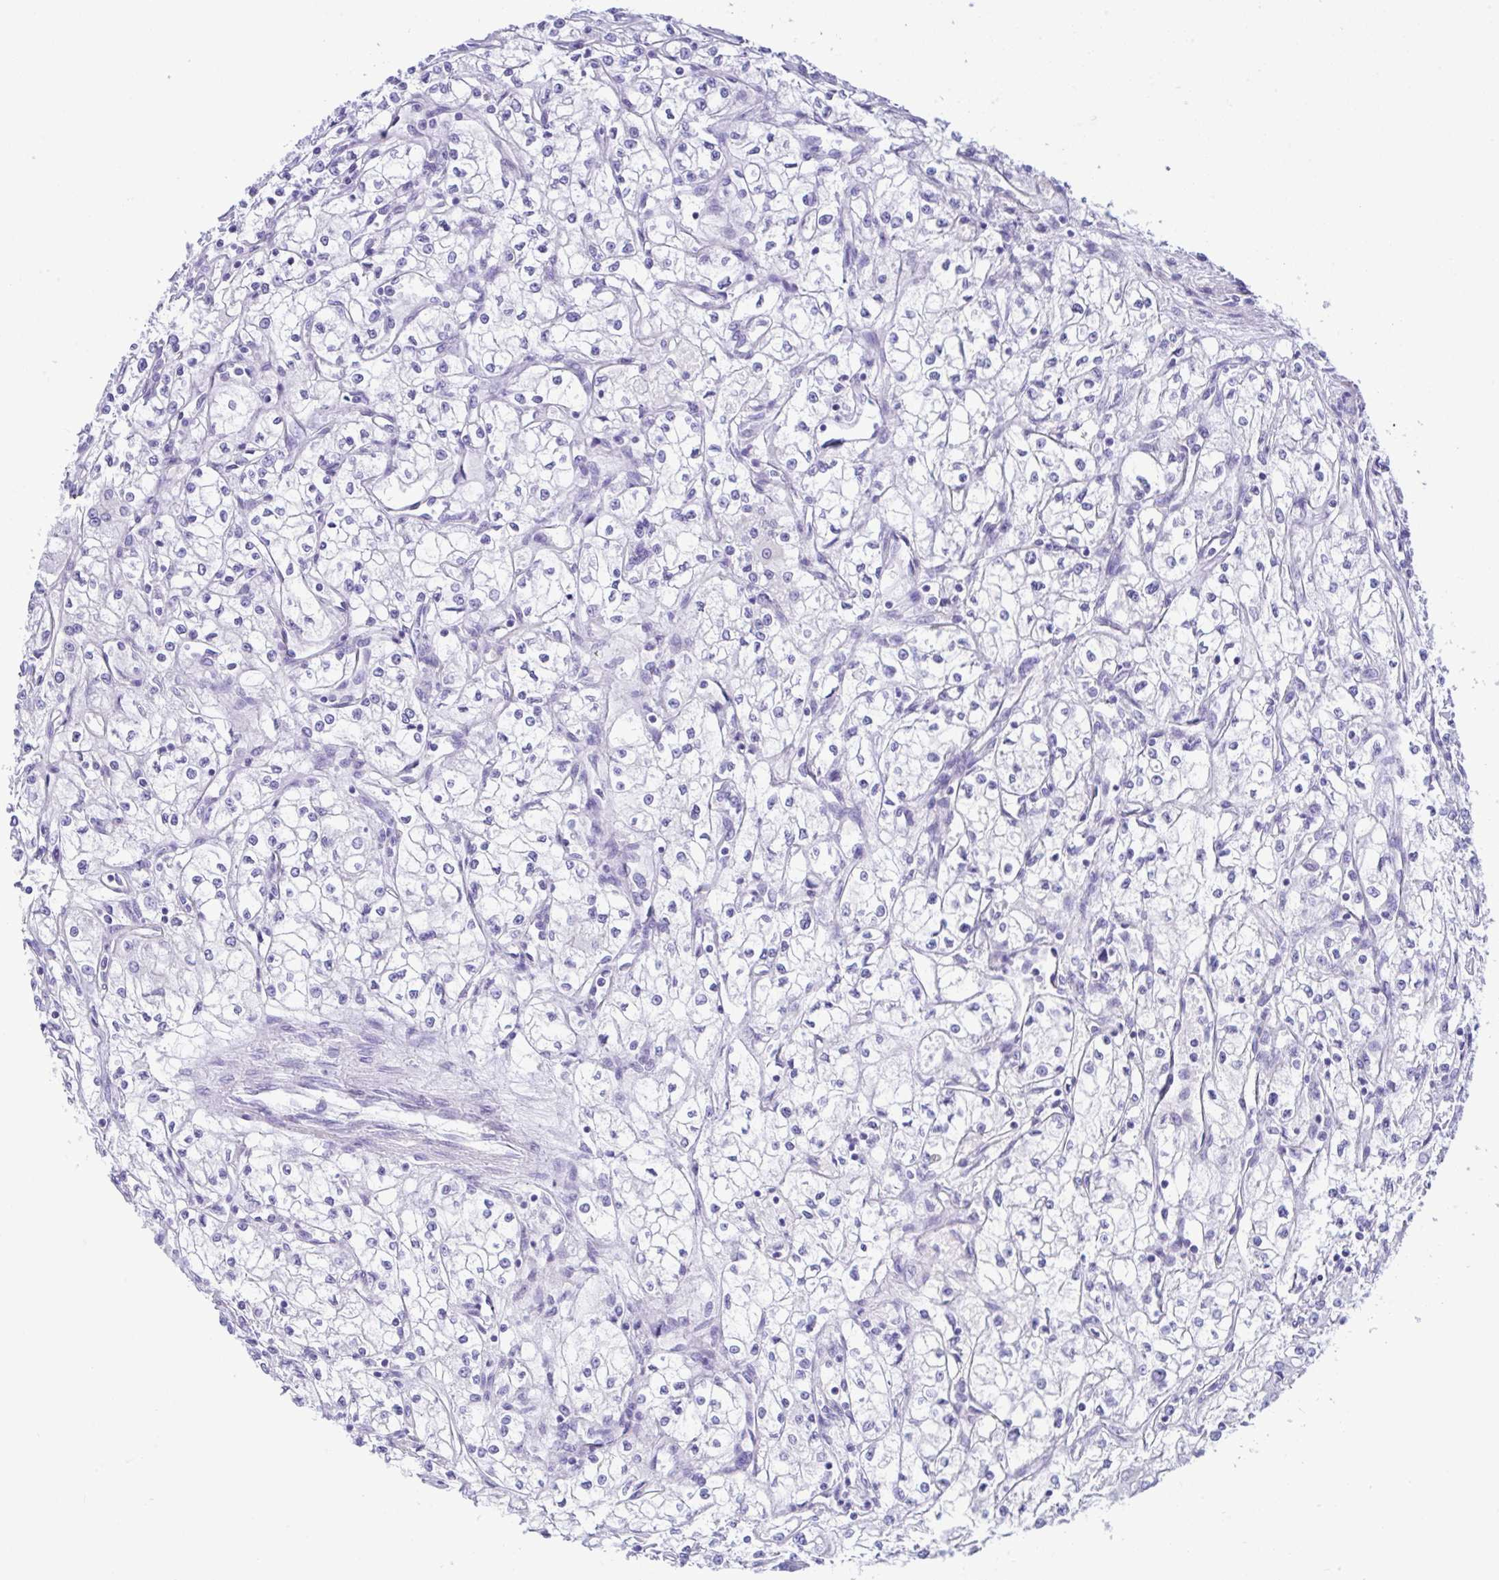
{"staining": {"intensity": "negative", "quantity": "none", "location": "none"}, "tissue": "renal cancer", "cell_type": "Tumor cells", "image_type": "cancer", "snomed": [{"axis": "morphology", "description": "Adenocarcinoma, NOS"}, {"axis": "topography", "description": "Kidney"}], "caption": "This is an immunohistochemistry photomicrograph of renal cancer (adenocarcinoma). There is no expression in tumor cells.", "gene": "RRM2", "patient": {"sex": "male", "age": 59}}